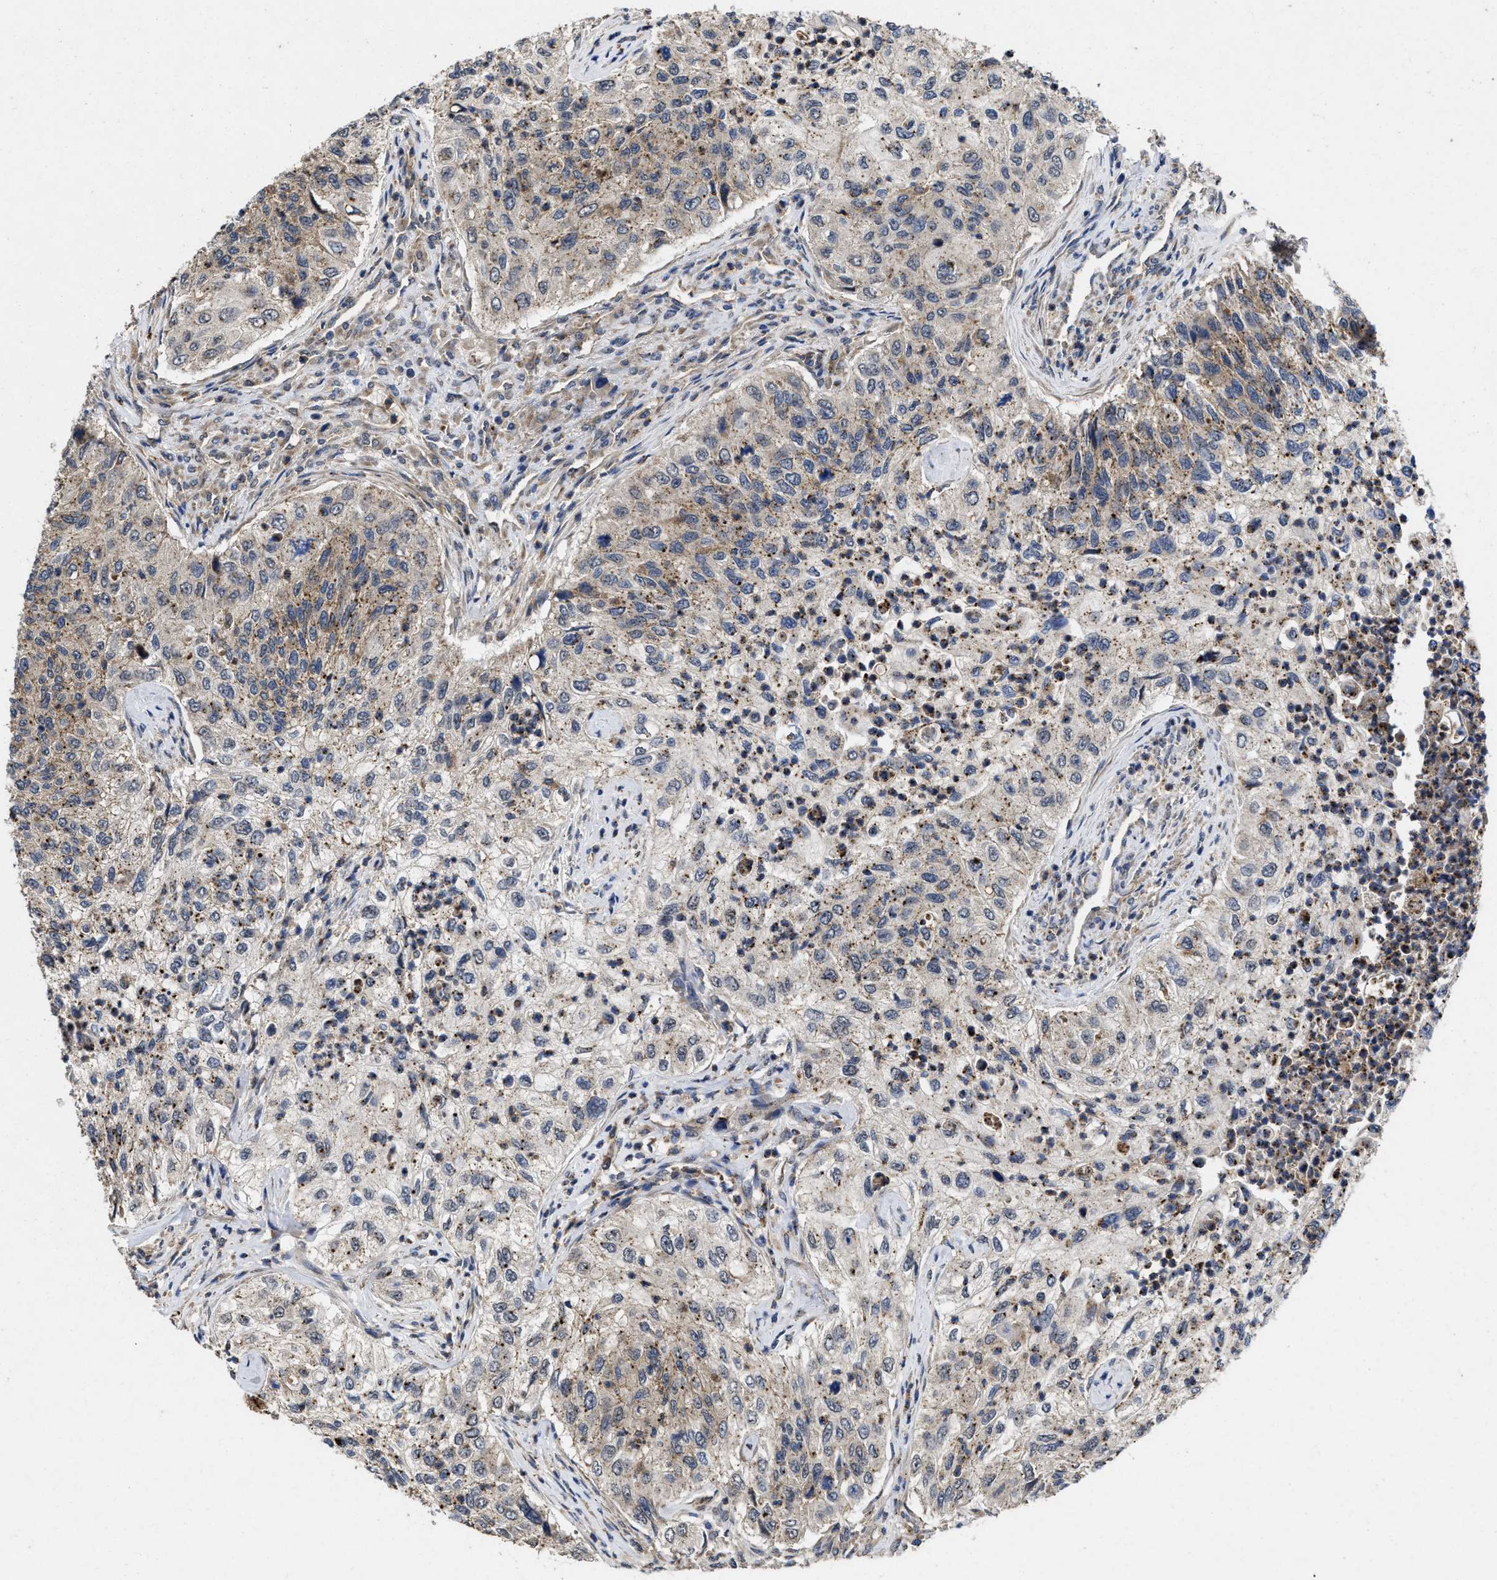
{"staining": {"intensity": "weak", "quantity": "<25%", "location": "cytoplasmic/membranous"}, "tissue": "urothelial cancer", "cell_type": "Tumor cells", "image_type": "cancer", "snomed": [{"axis": "morphology", "description": "Urothelial carcinoma, High grade"}, {"axis": "topography", "description": "Urinary bladder"}], "caption": "Immunohistochemistry histopathology image of urothelial cancer stained for a protein (brown), which exhibits no expression in tumor cells.", "gene": "PKD2", "patient": {"sex": "female", "age": 60}}